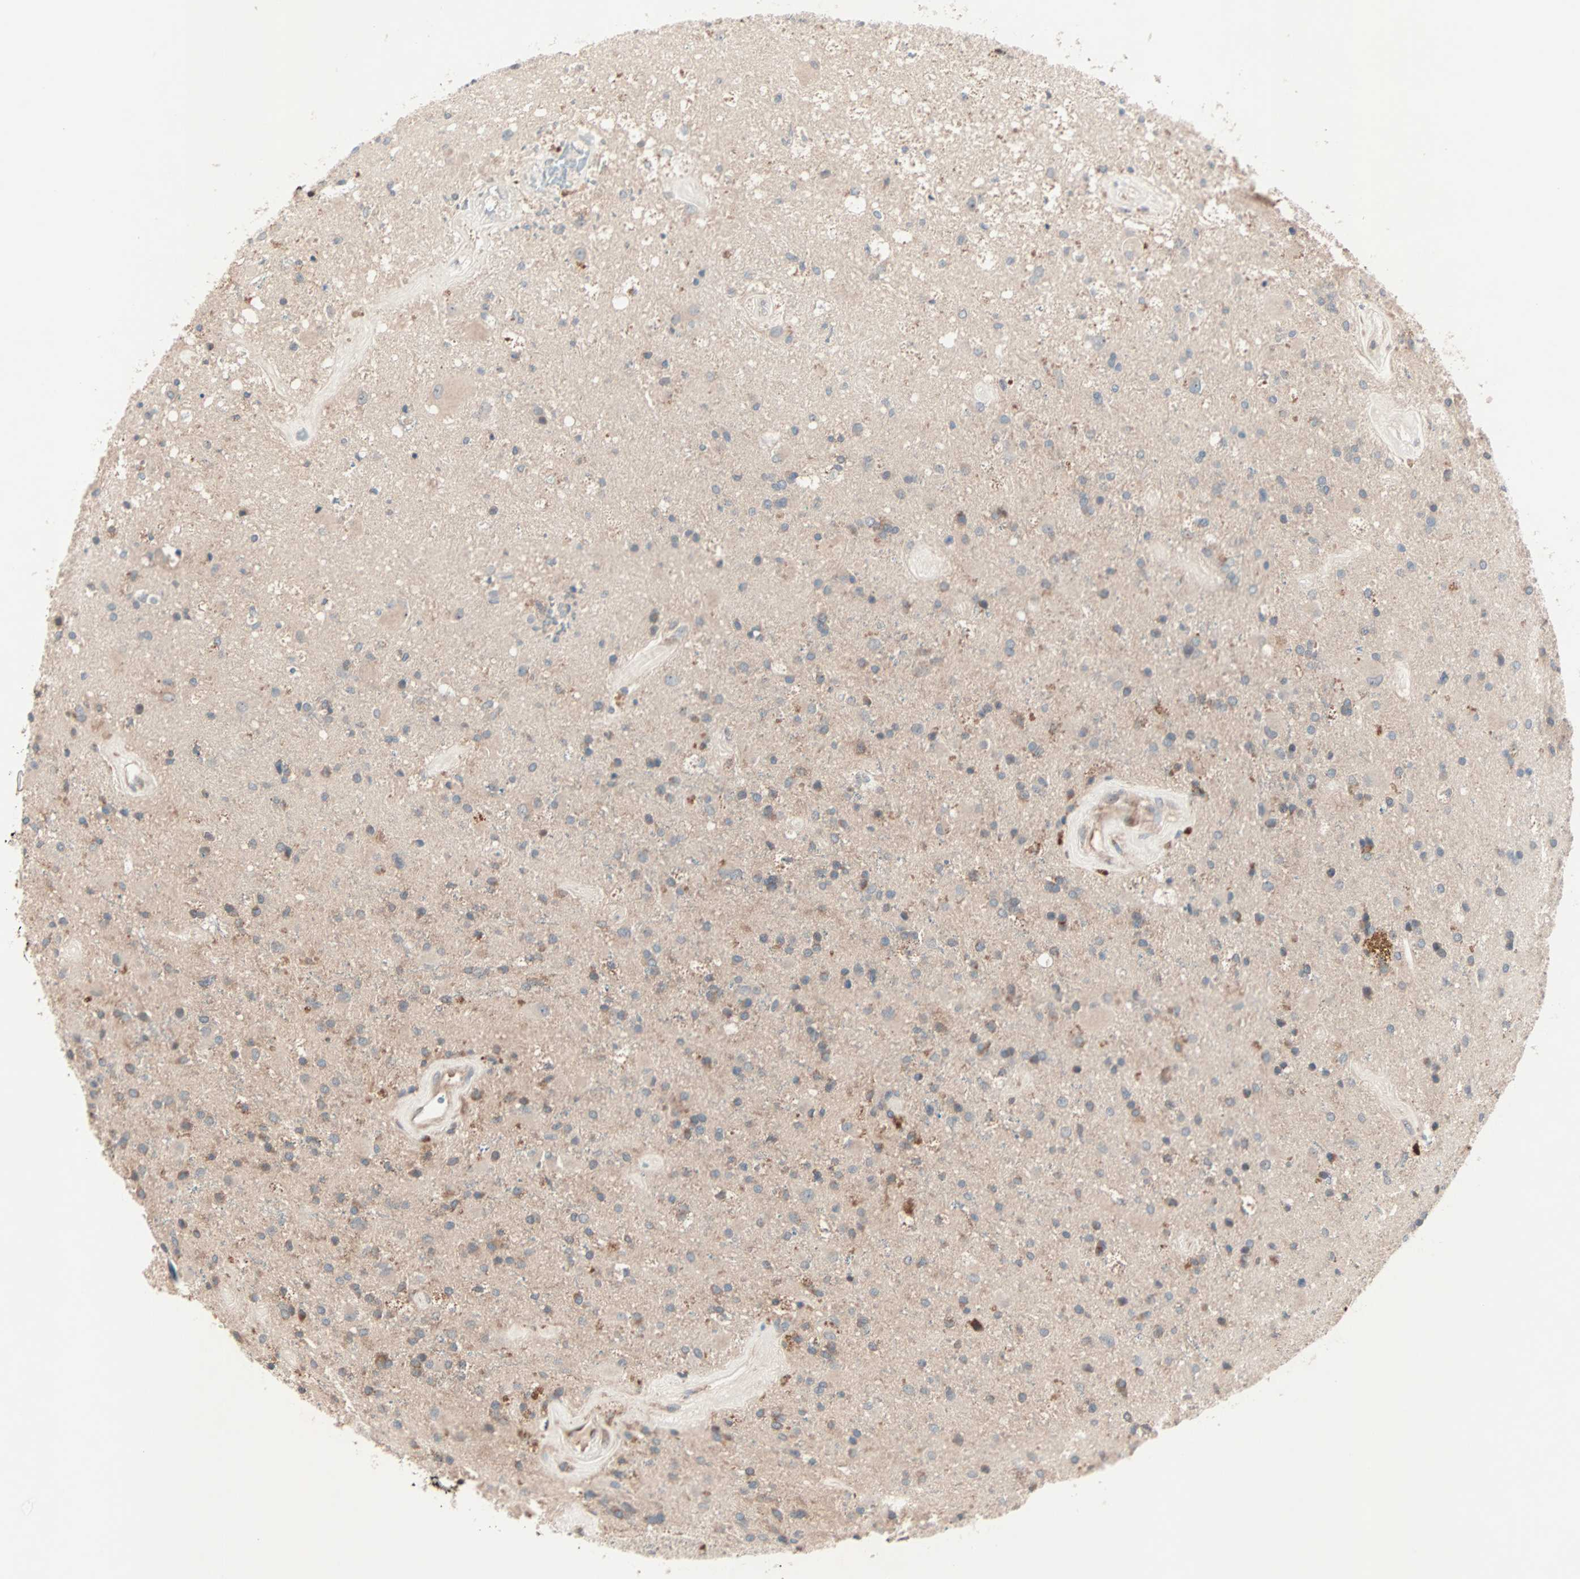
{"staining": {"intensity": "weak", "quantity": "25%-75%", "location": "cytoplasmic/membranous"}, "tissue": "glioma", "cell_type": "Tumor cells", "image_type": "cancer", "snomed": [{"axis": "morphology", "description": "Glioma, malignant, Low grade"}, {"axis": "topography", "description": "Brain"}], "caption": "Human malignant glioma (low-grade) stained with a protein marker shows weak staining in tumor cells.", "gene": "CAD", "patient": {"sex": "male", "age": 58}}